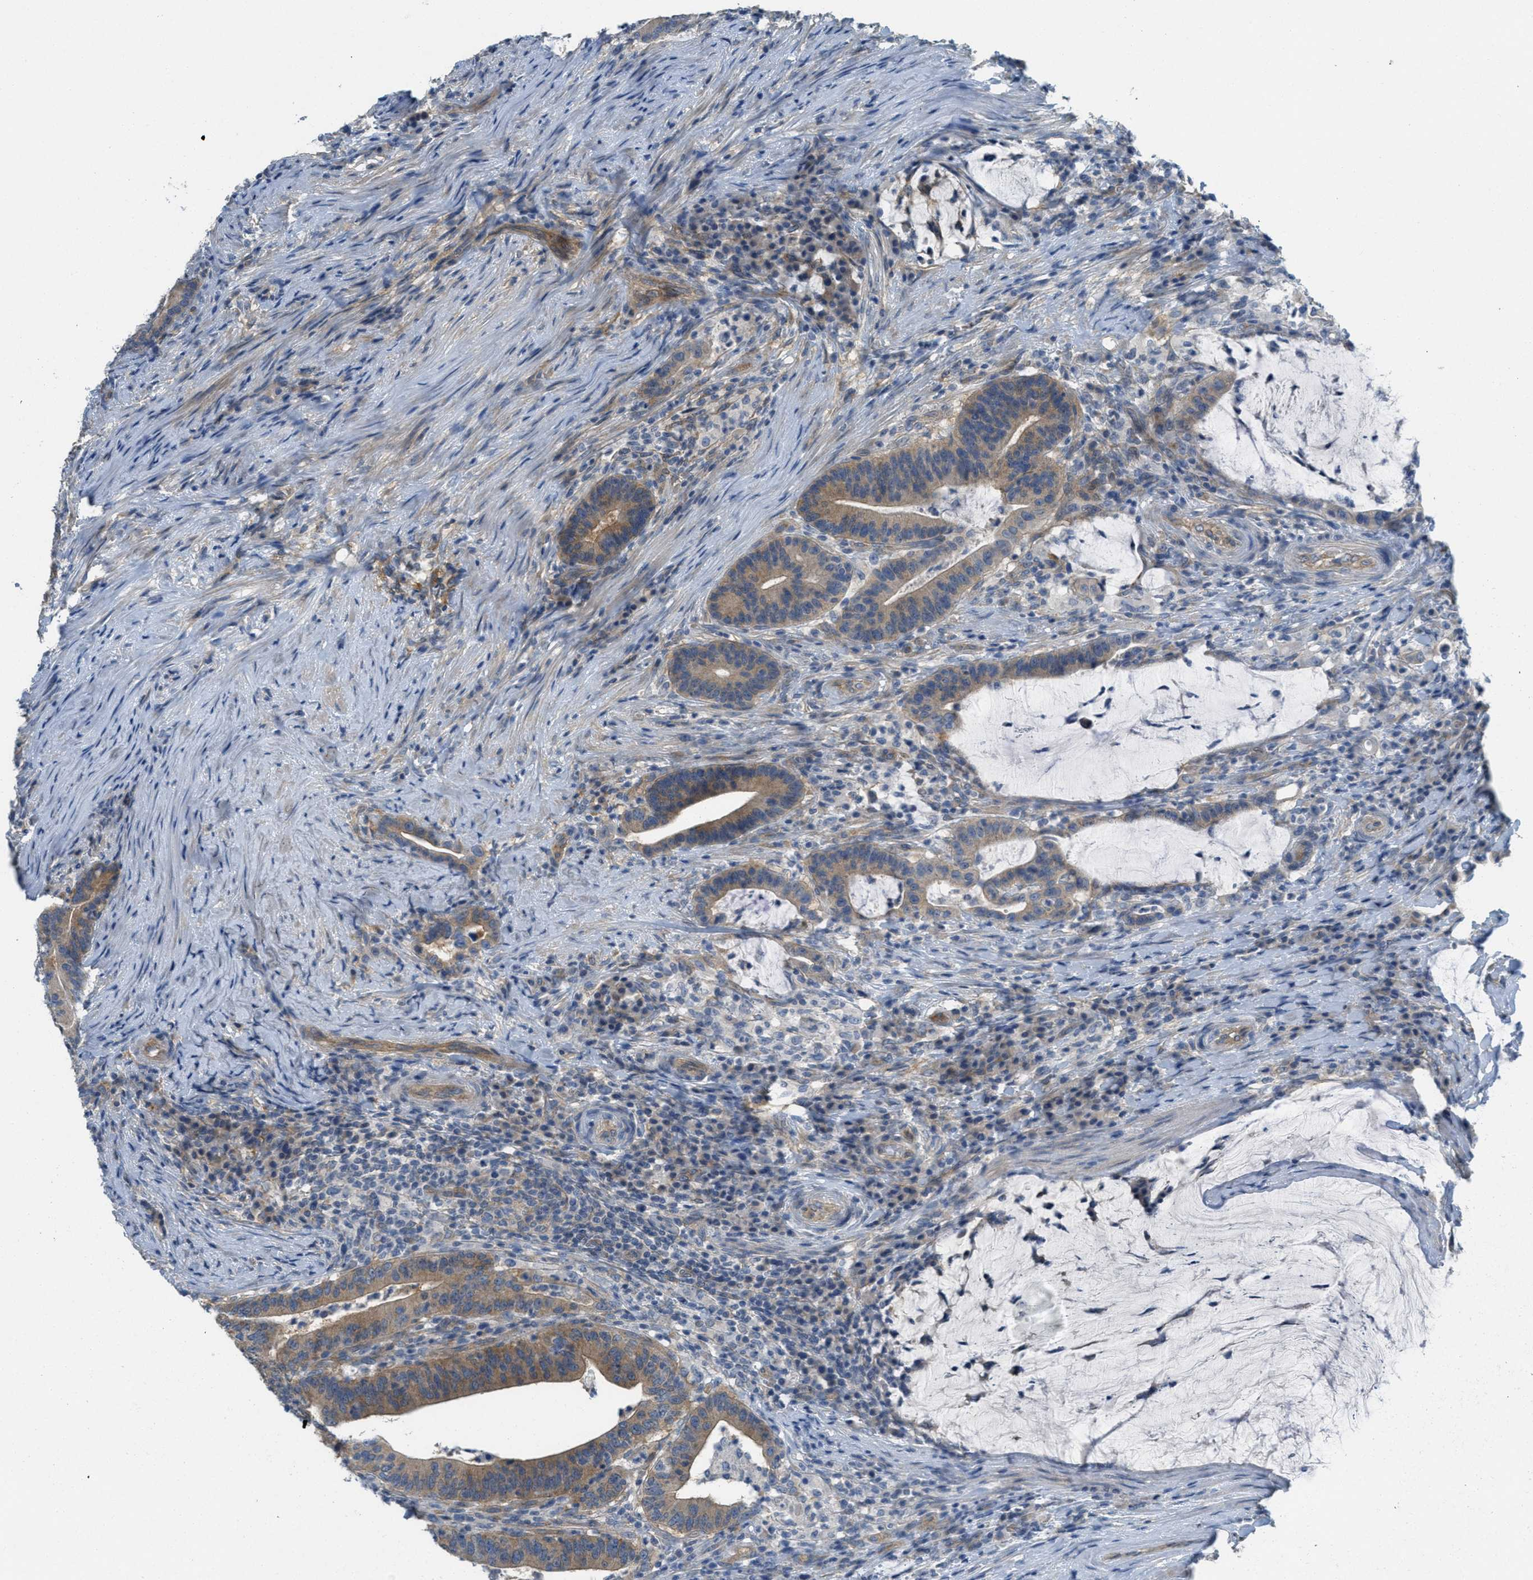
{"staining": {"intensity": "moderate", "quantity": ">75%", "location": "cytoplasmic/membranous"}, "tissue": "colorectal cancer", "cell_type": "Tumor cells", "image_type": "cancer", "snomed": [{"axis": "morphology", "description": "Normal tissue, NOS"}, {"axis": "morphology", "description": "Adenocarcinoma, NOS"}, {"axis": "topography", "description": "Colon"}], "caption": "The image shows a brown stain indicating the presence of a protein in the cytoplasmic/membranous of tumor cells in colorectal adenocarcinoma.", "gene": "ZFYVE9", "patient": {"sex": "female", "age": 66}}